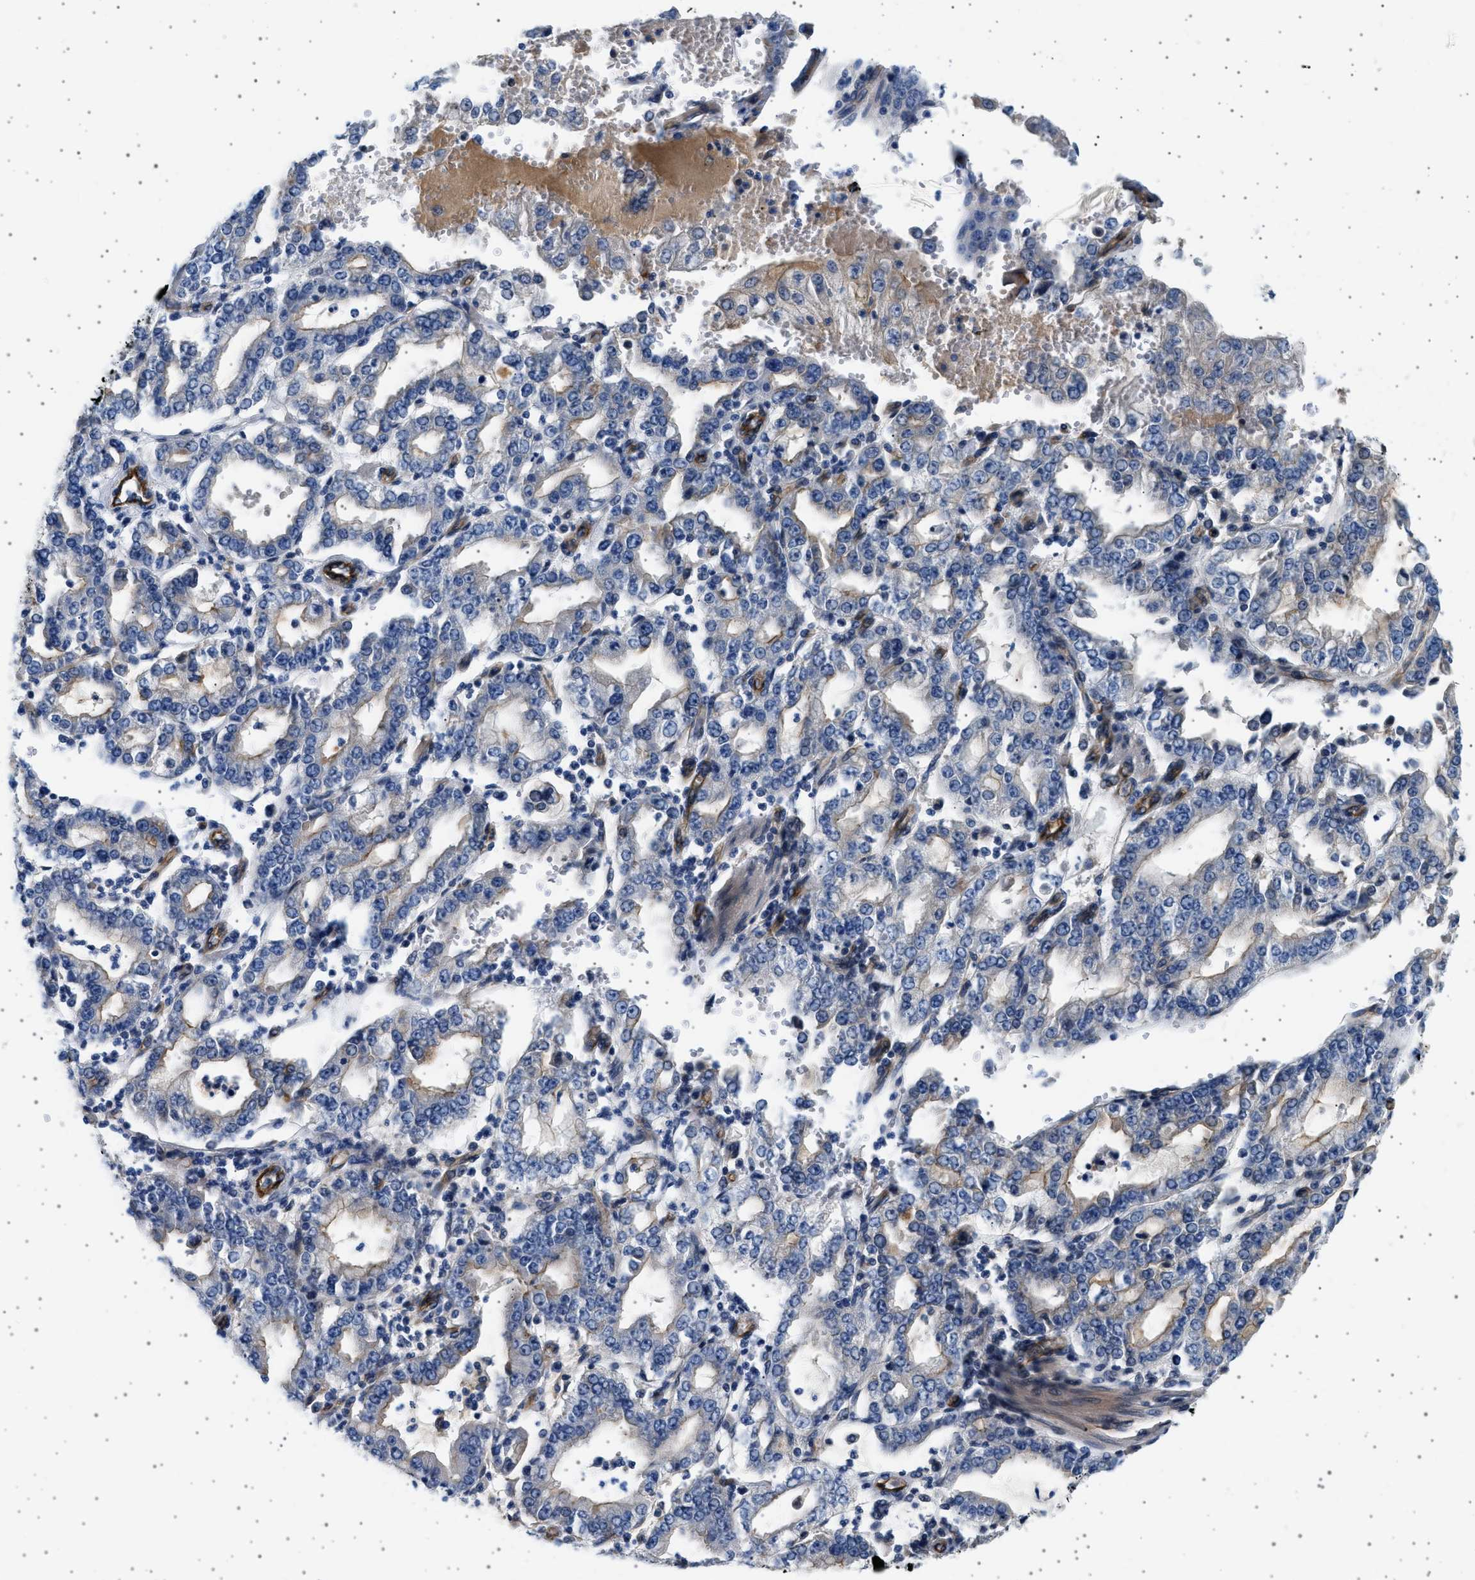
{"staining": {"intensity": "weak", "quantity": "25%-75%", "location": "cytoplasmic/membranous"}, "tissue": "stomach cancer", "cell_type": "Tumor cells", "image_type": "cancer", "snomed": [{"axis": "morphology", "description": "Adenocarcinoma, NOS"}, {"axis": "topography", "description": "Stomach"}], "caption": "This photomicrograph demonstrates immunohistochemistry staining of human adenocarcinoma (stomach), with low weak cytoplasmic/membranous expression in about 25%-75% of tumor cells.", "gene": "PLPP6", "patient": {"sex": "male", "age": 76}}